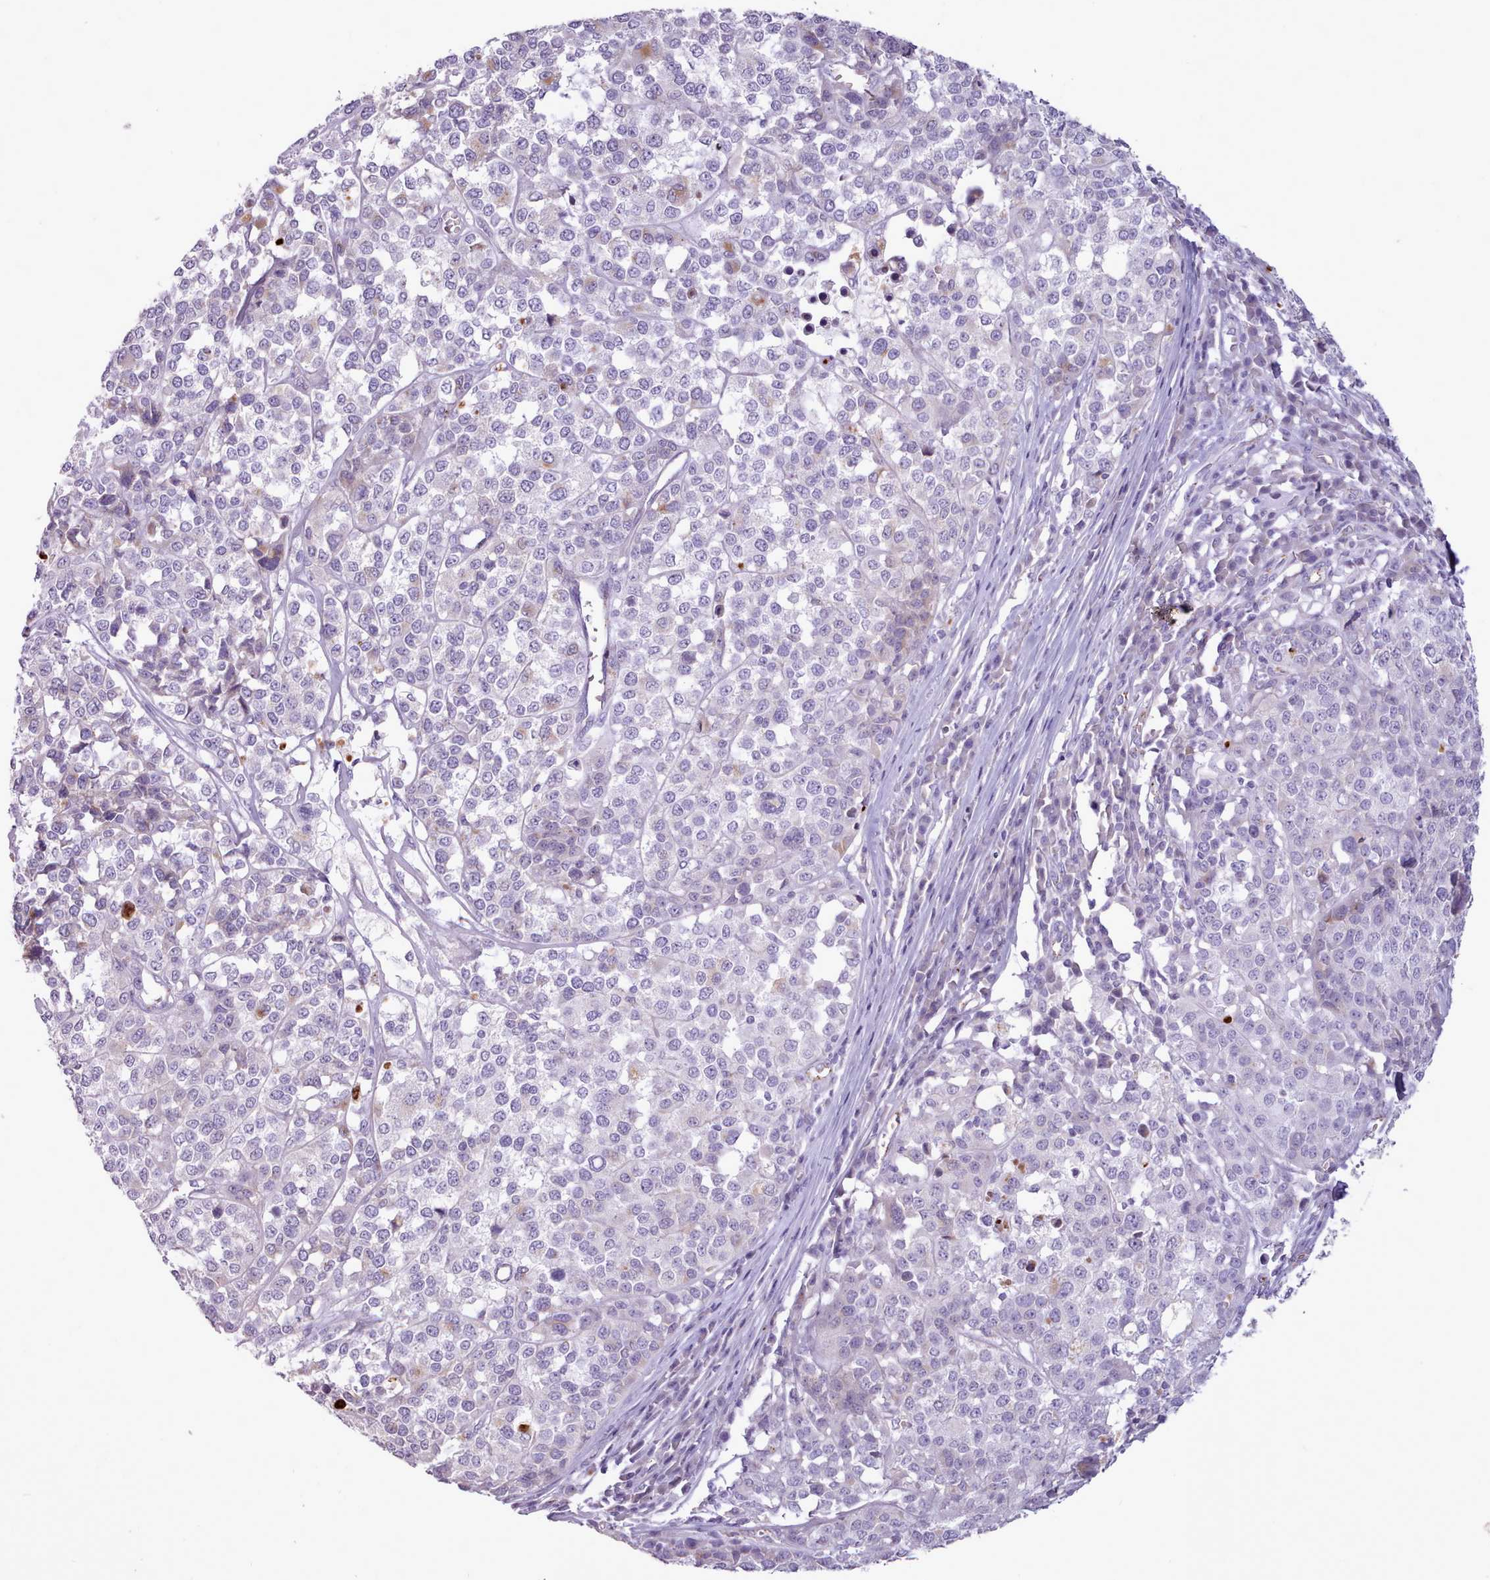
{"staining": {"intensity": "negative", "quantity": "none", "location": "none"}, "tissue": "melanoma", "cell_type": "Tumor cells", "image_type": "cancer", "snomed": [{"axis": "morphology", "description": "Malignant melanoma, Metastatic site"}, {"axis": "topography", "description": "Lymph node"}], "caption": "IHC micrograph of melanoma stained for a protein (brown), which displays no staining in tumor cells.", "gene": "ATRAID", "patient": {"sex": "male", "age": 44}}